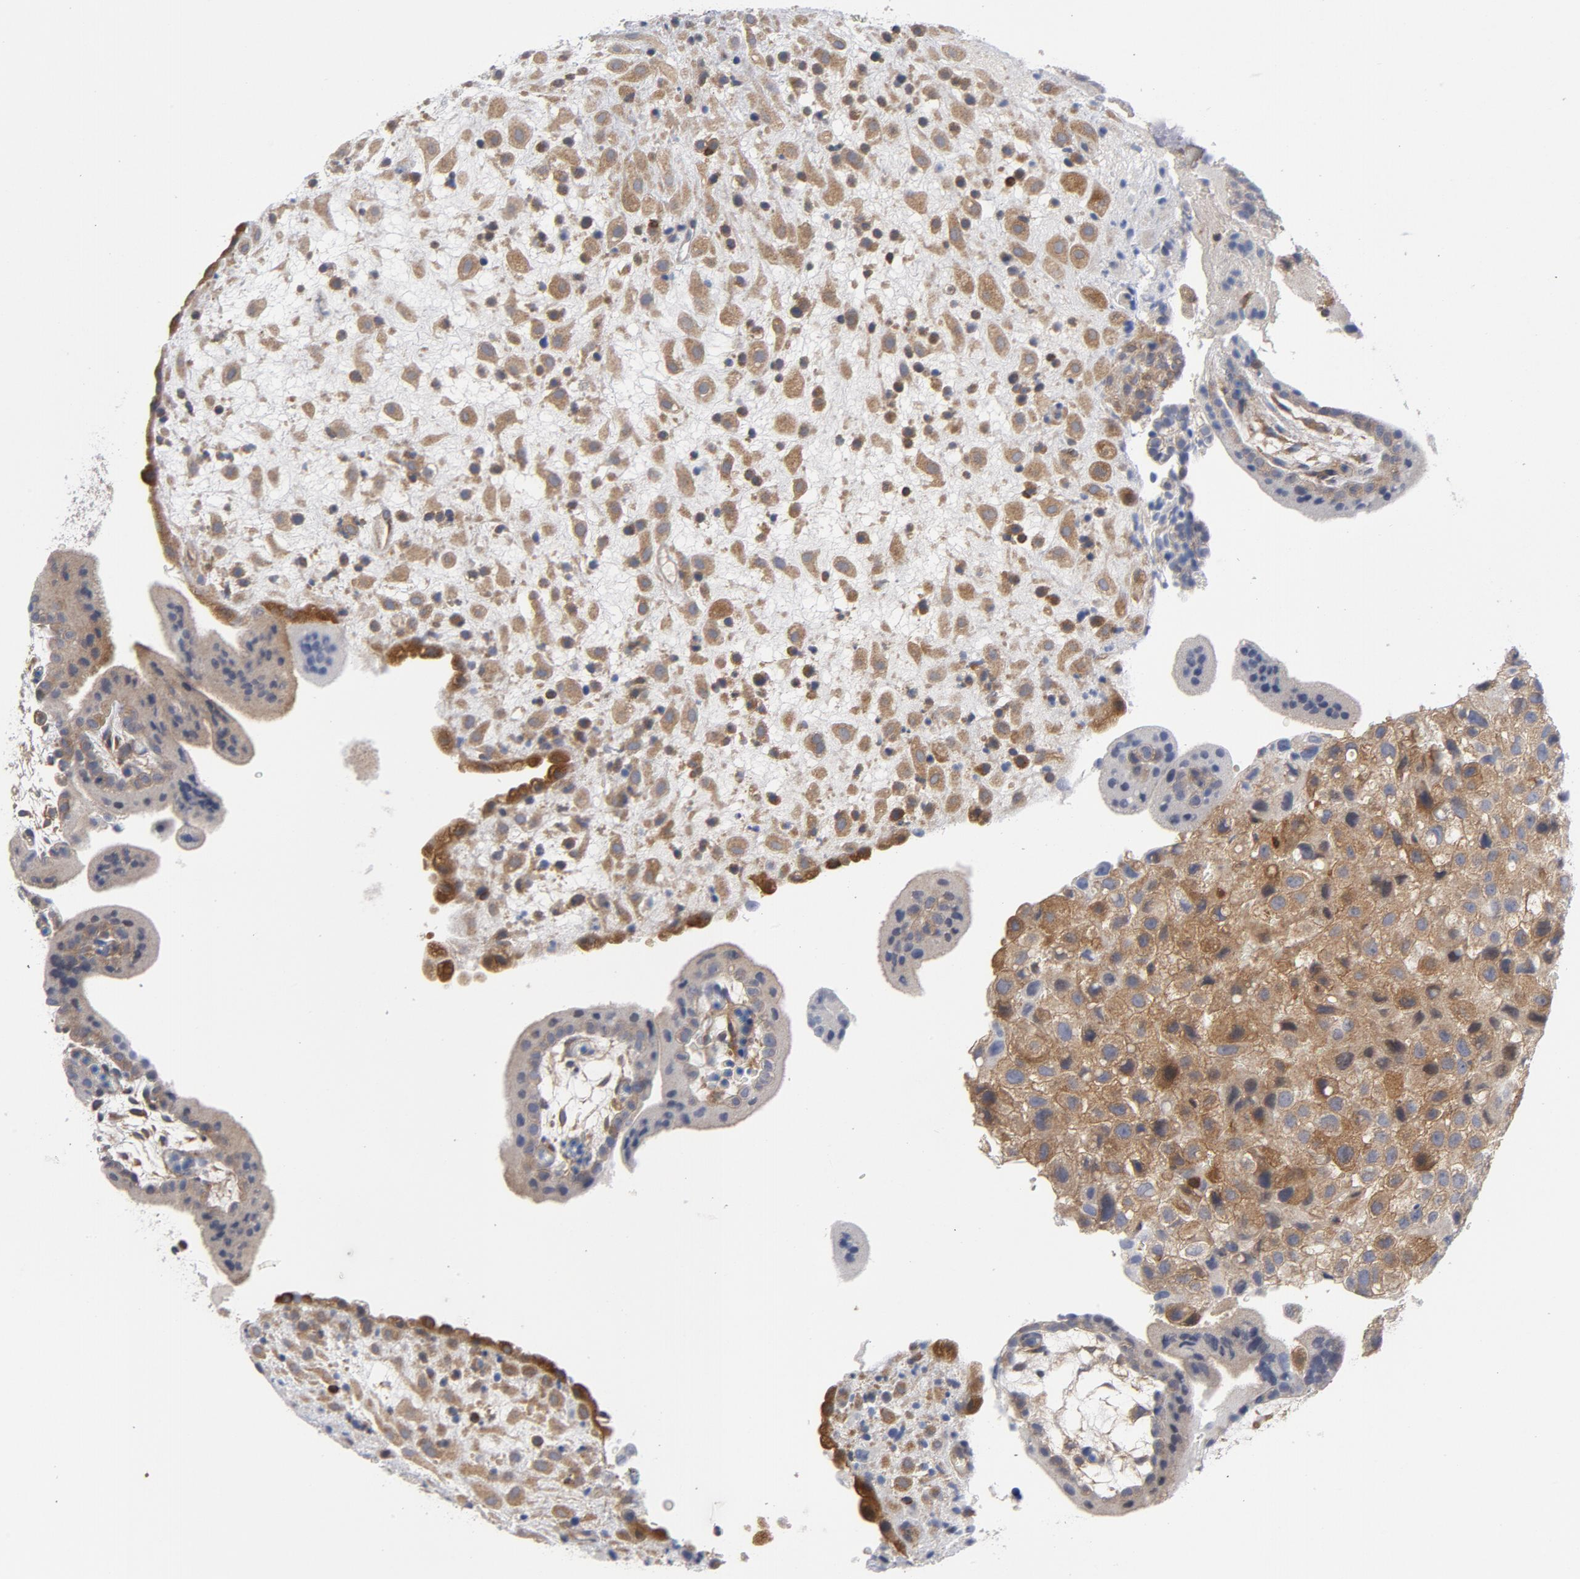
{"staining": {"intensity": "moderate", "quantity": ">75%", "location": "cytoplasmic/membranous"}, "tissue": "placenta", "cell_type": "Decidual cells", "image_type": "normal", "snomed": [{"axis": "morphology", "description": "Normal tissue, NOS"}, {"axis": "topography", "description": "Placenta"}], "caption": "IHC (DAB (3,3'-diaminobenzidine)) staining of unremarkable placenta demonstrates moderate cytoplasmic/membranous protein staining in about >75% of decidual cells.", "gene": "TRADD", "patient": {"sex": "female", "age": 35}}